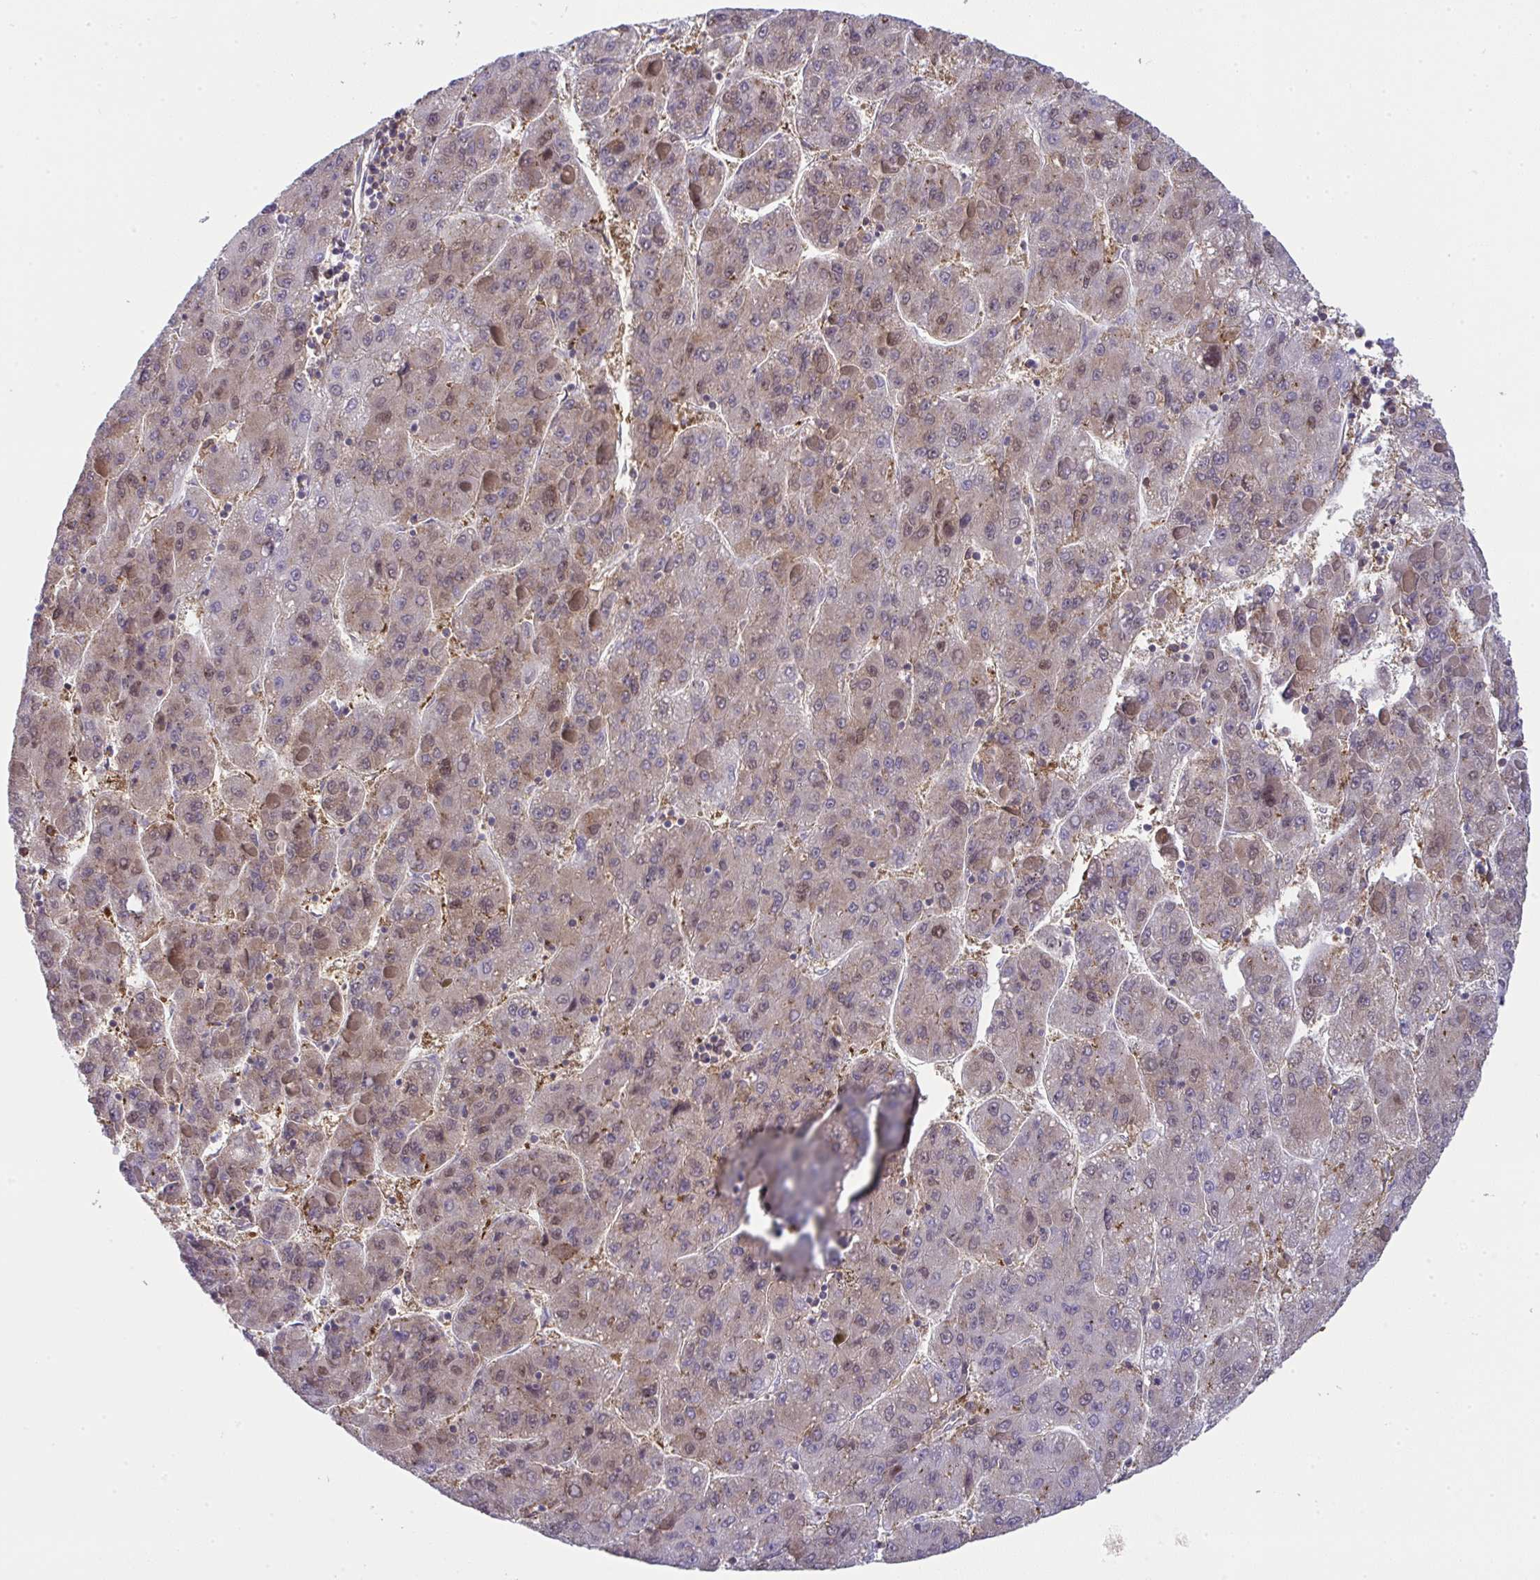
{"staining": {"intensity": "moderate", "quantity": "25%-75%", "location": "cytoplasmic/membranous,nuclear"}, "tissue": "liver cancer", "cell_type": "Tumor cells", "image_type": "cancer", "snomed": [{"axis": "morphology", "description": "Carcinoma, Hepatocellular, NOS"}, {"axis": "topography", "description": "Liver"}], "caption": "About 25%-75% of tumor cells in liver hepatocellular carcinoma reveal moderate cytoplasmic/membranous and nuclear protein expression as visualized by brown immunohistochemical staining.", "gene": "ALDH16A1", "patient": {"sex": "female", "age": 82}}